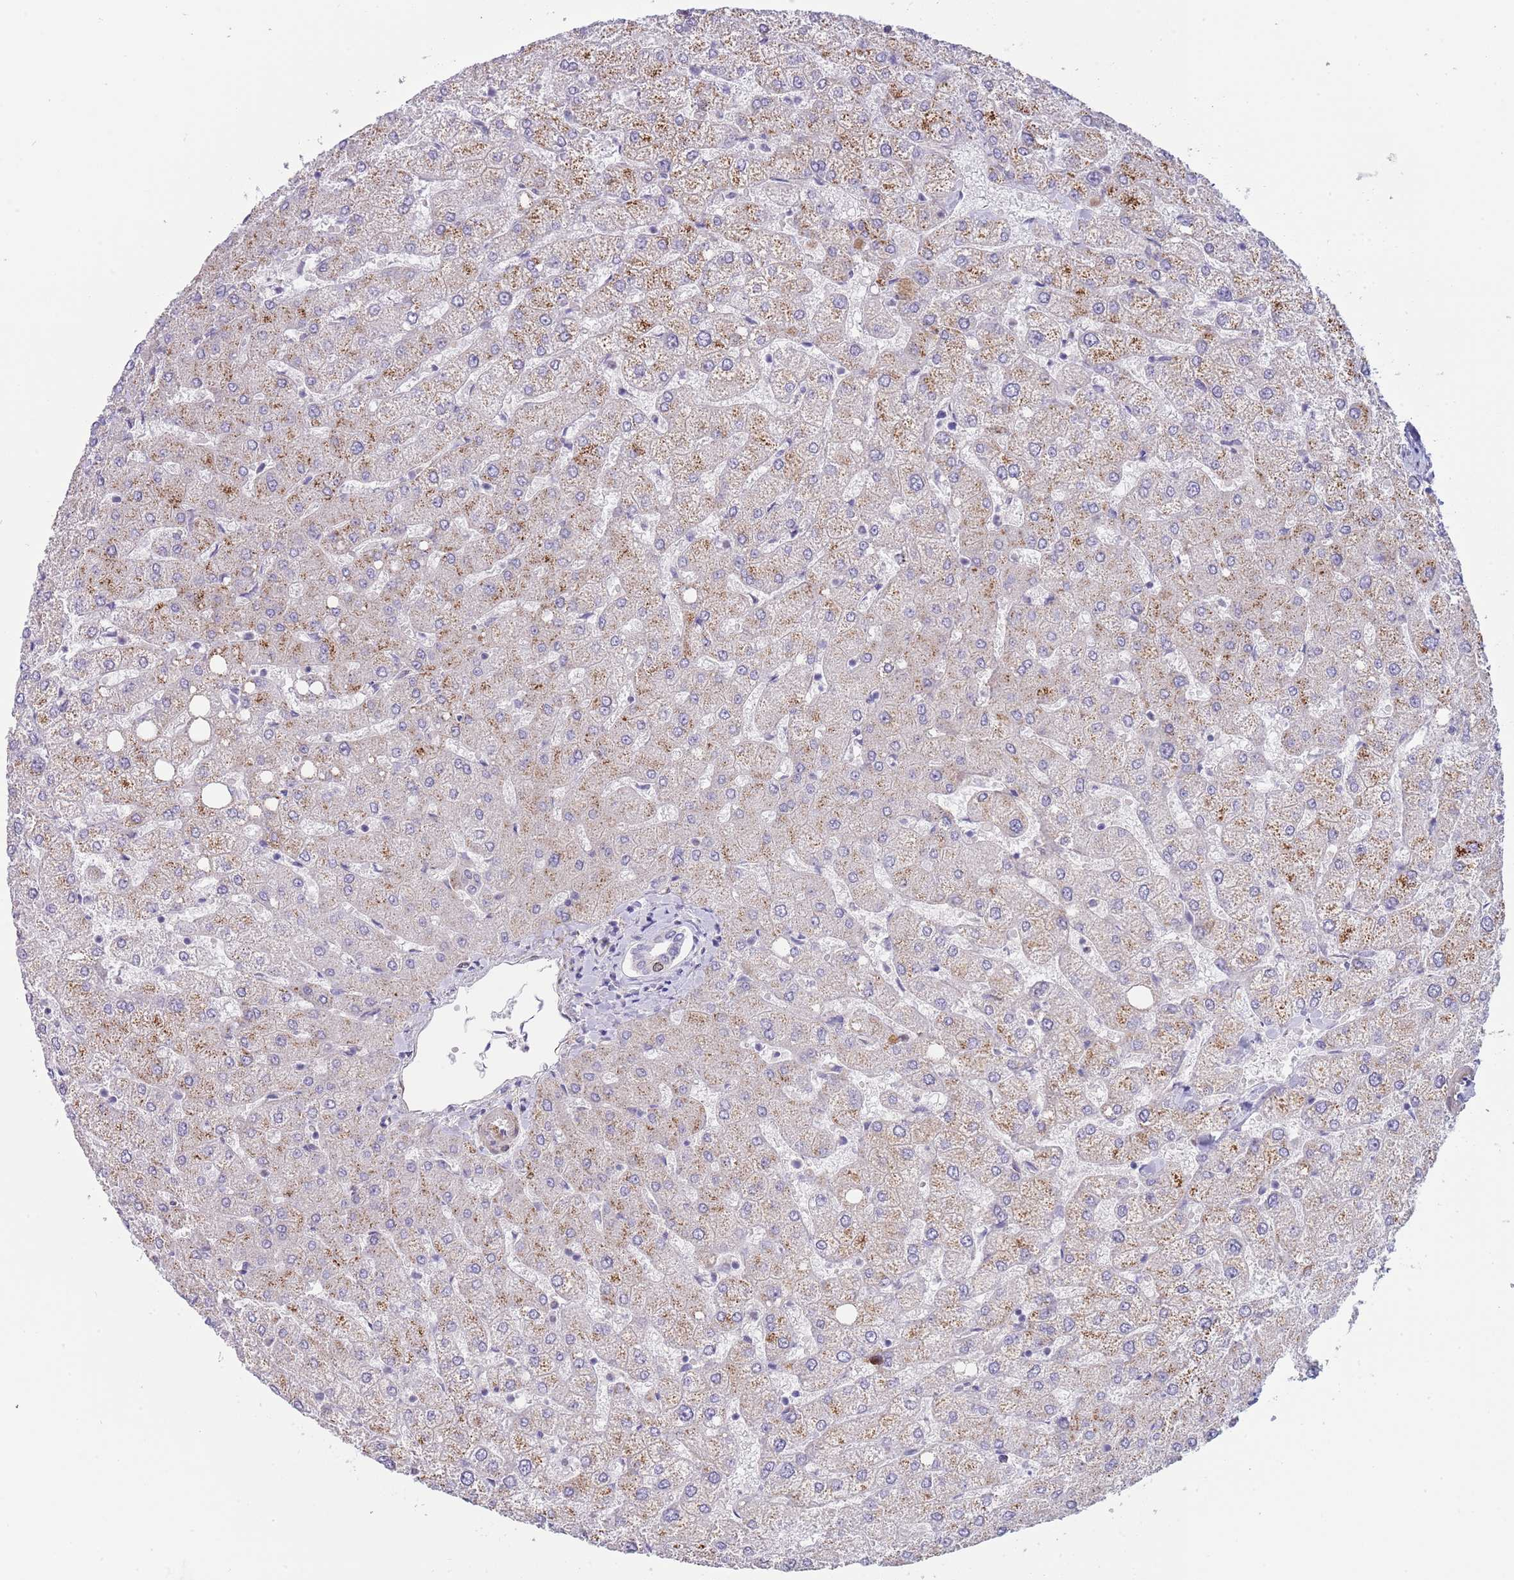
{"staining": {"intensity": "weak", "quantity": "<25%", "location": "nuclear"}, "tissue": "liver", "cell_type": "Cholangiocytes", "image_type": "normal", "snomed": [{"axis": "morphology", "description": "Normal tissue, NOS"}, {"axis": "topography", "description": "Liver"}], "caption": "An image of liver stained for a protein displays no brown staining in cholangiocytes. (DAB immunohistochemistry (IHC) visualized using brightfield microscopy, high magnification).", "gene": "PIMREG", "patient": {"sex": "female", "age": 54}}